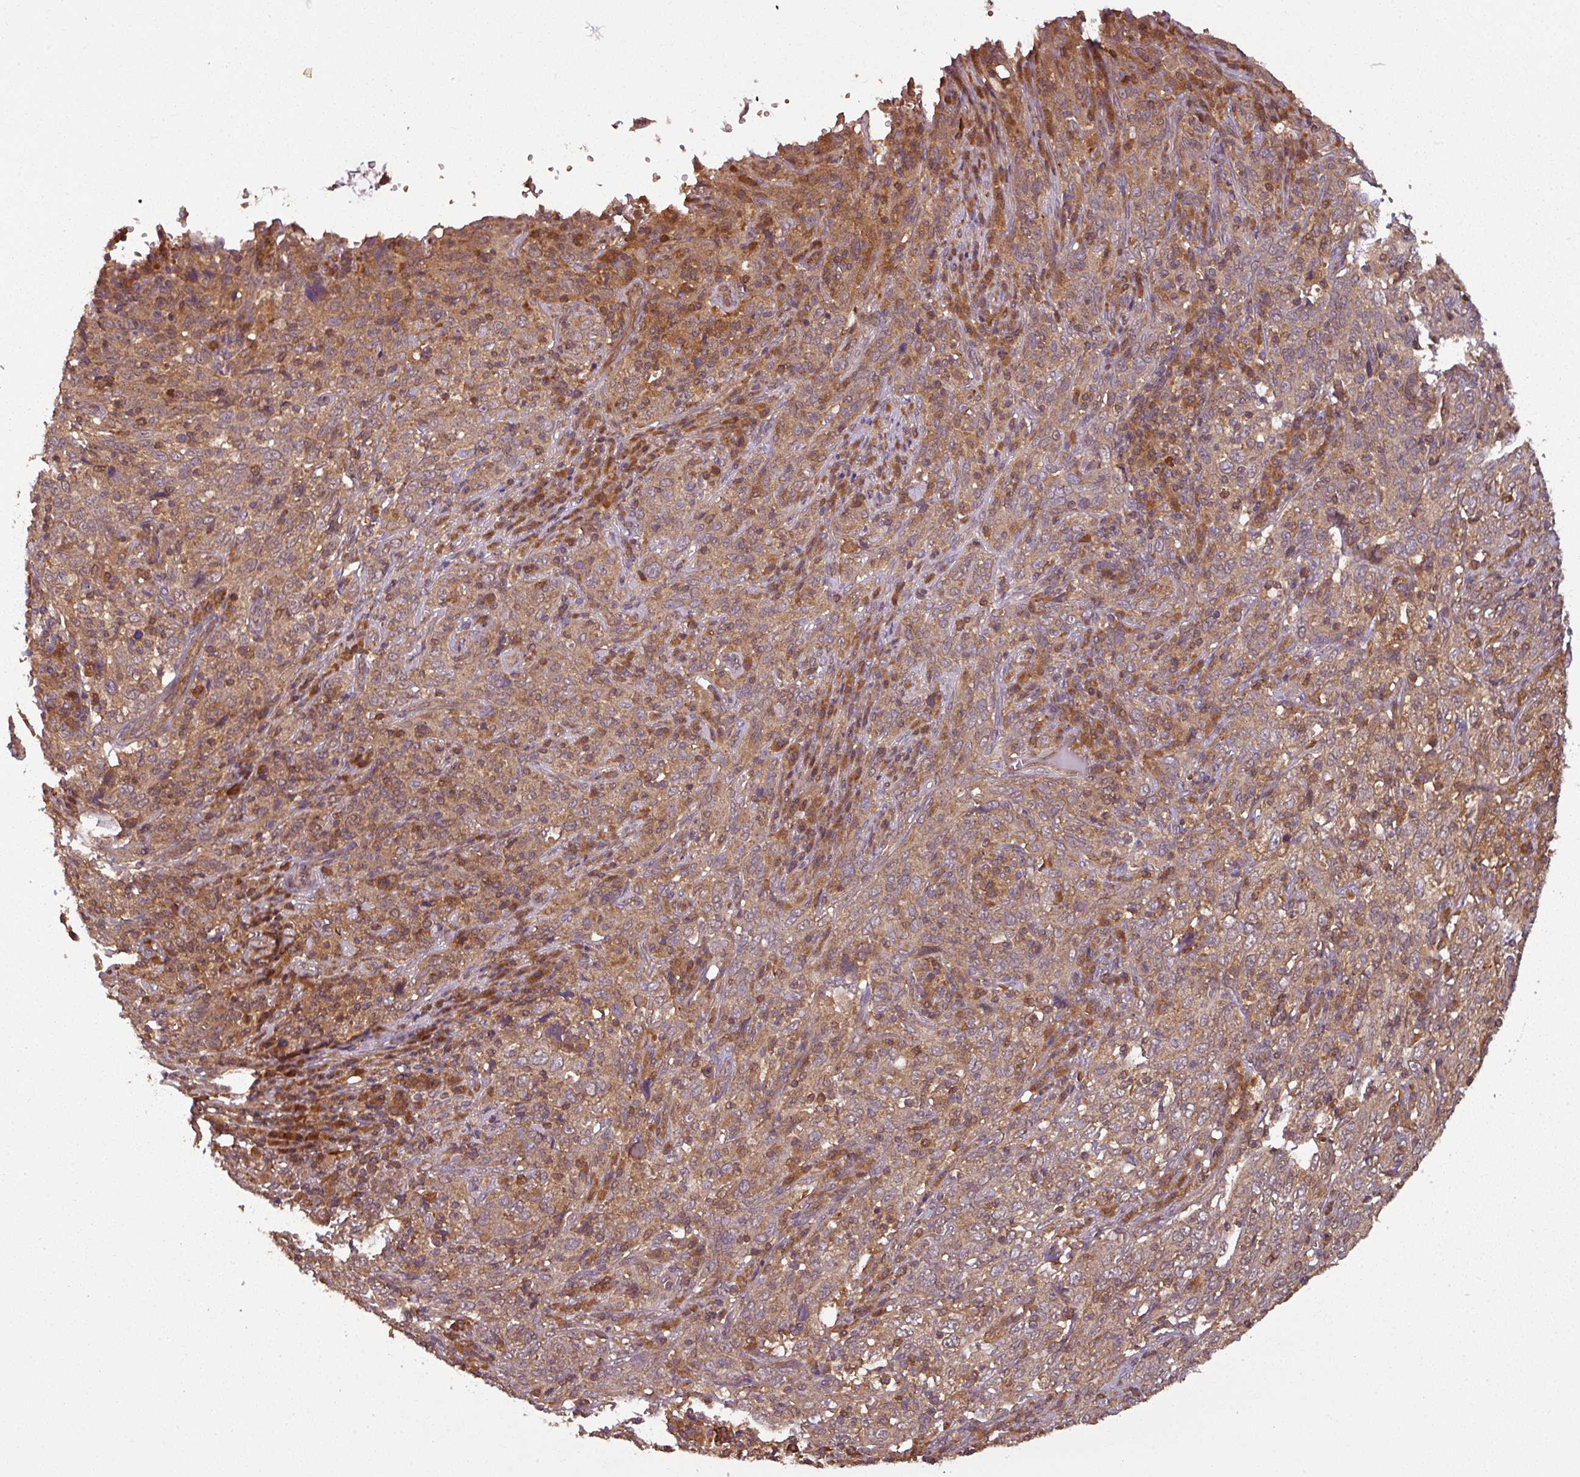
{"staining": {"intensity": "moderate", "quantity": ">75%", "location": "cytoplasmic/membranous"}, "tissue": "cervical cancer", "cell_type": "Tumor cells", "image_type": "cancer", "snomed": [{"axis": "morphology", "description": "Squamous cell carcinoma, NOS"}, {"axis": "topography", "description": "Cervix"}], "caption": "This histopathology image displays immunohistochemistry staining of squamous cell carcinoma (cervical), with medium moderate cytoplasmic/membranous staining in approximately >75% of tumor cells.", "gene": "NT5C3A", "patient": {"sex": "female", "age": 46}}